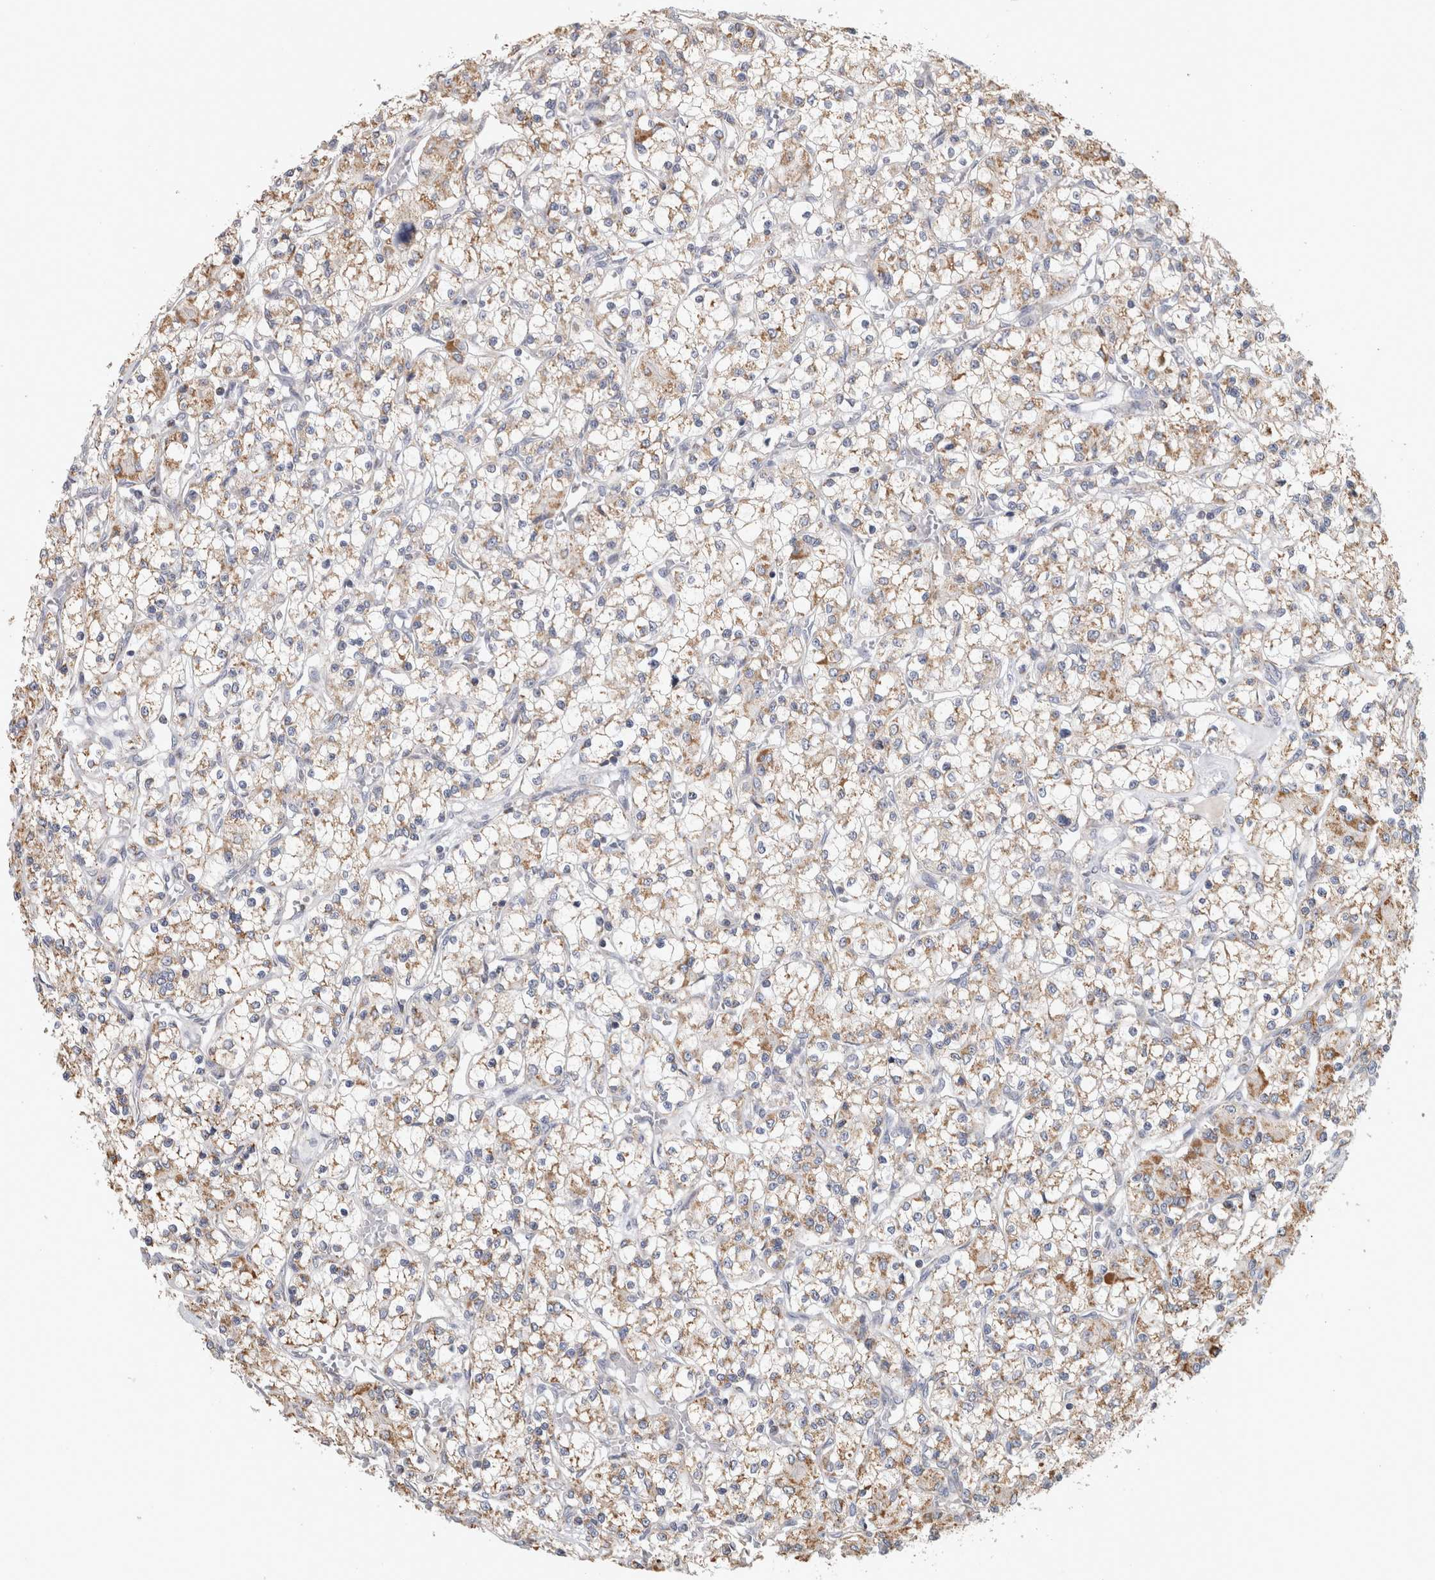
{"staining": {"intensity": "moderate", "quantity": ">75%", "location": "cytoplasmic/membranous"}, "tissue": "renal cancer", "cell_type": "Tumor cells", "image_type": "cancer", "snomed": [{"axis": "morphology", "description": "Adenocarcinoma, NOS"}, {"axis": "topography", "description": "Kidney"}], "caption": "Tumor cells show medium levels of moderate cytoplasmic/membranous positivity in approximately >75% of cells in renal cancer. Nuclei are stained in blue.", "gene": "ST8SIA1", "patient": {"sex": "female", "age": 59}}